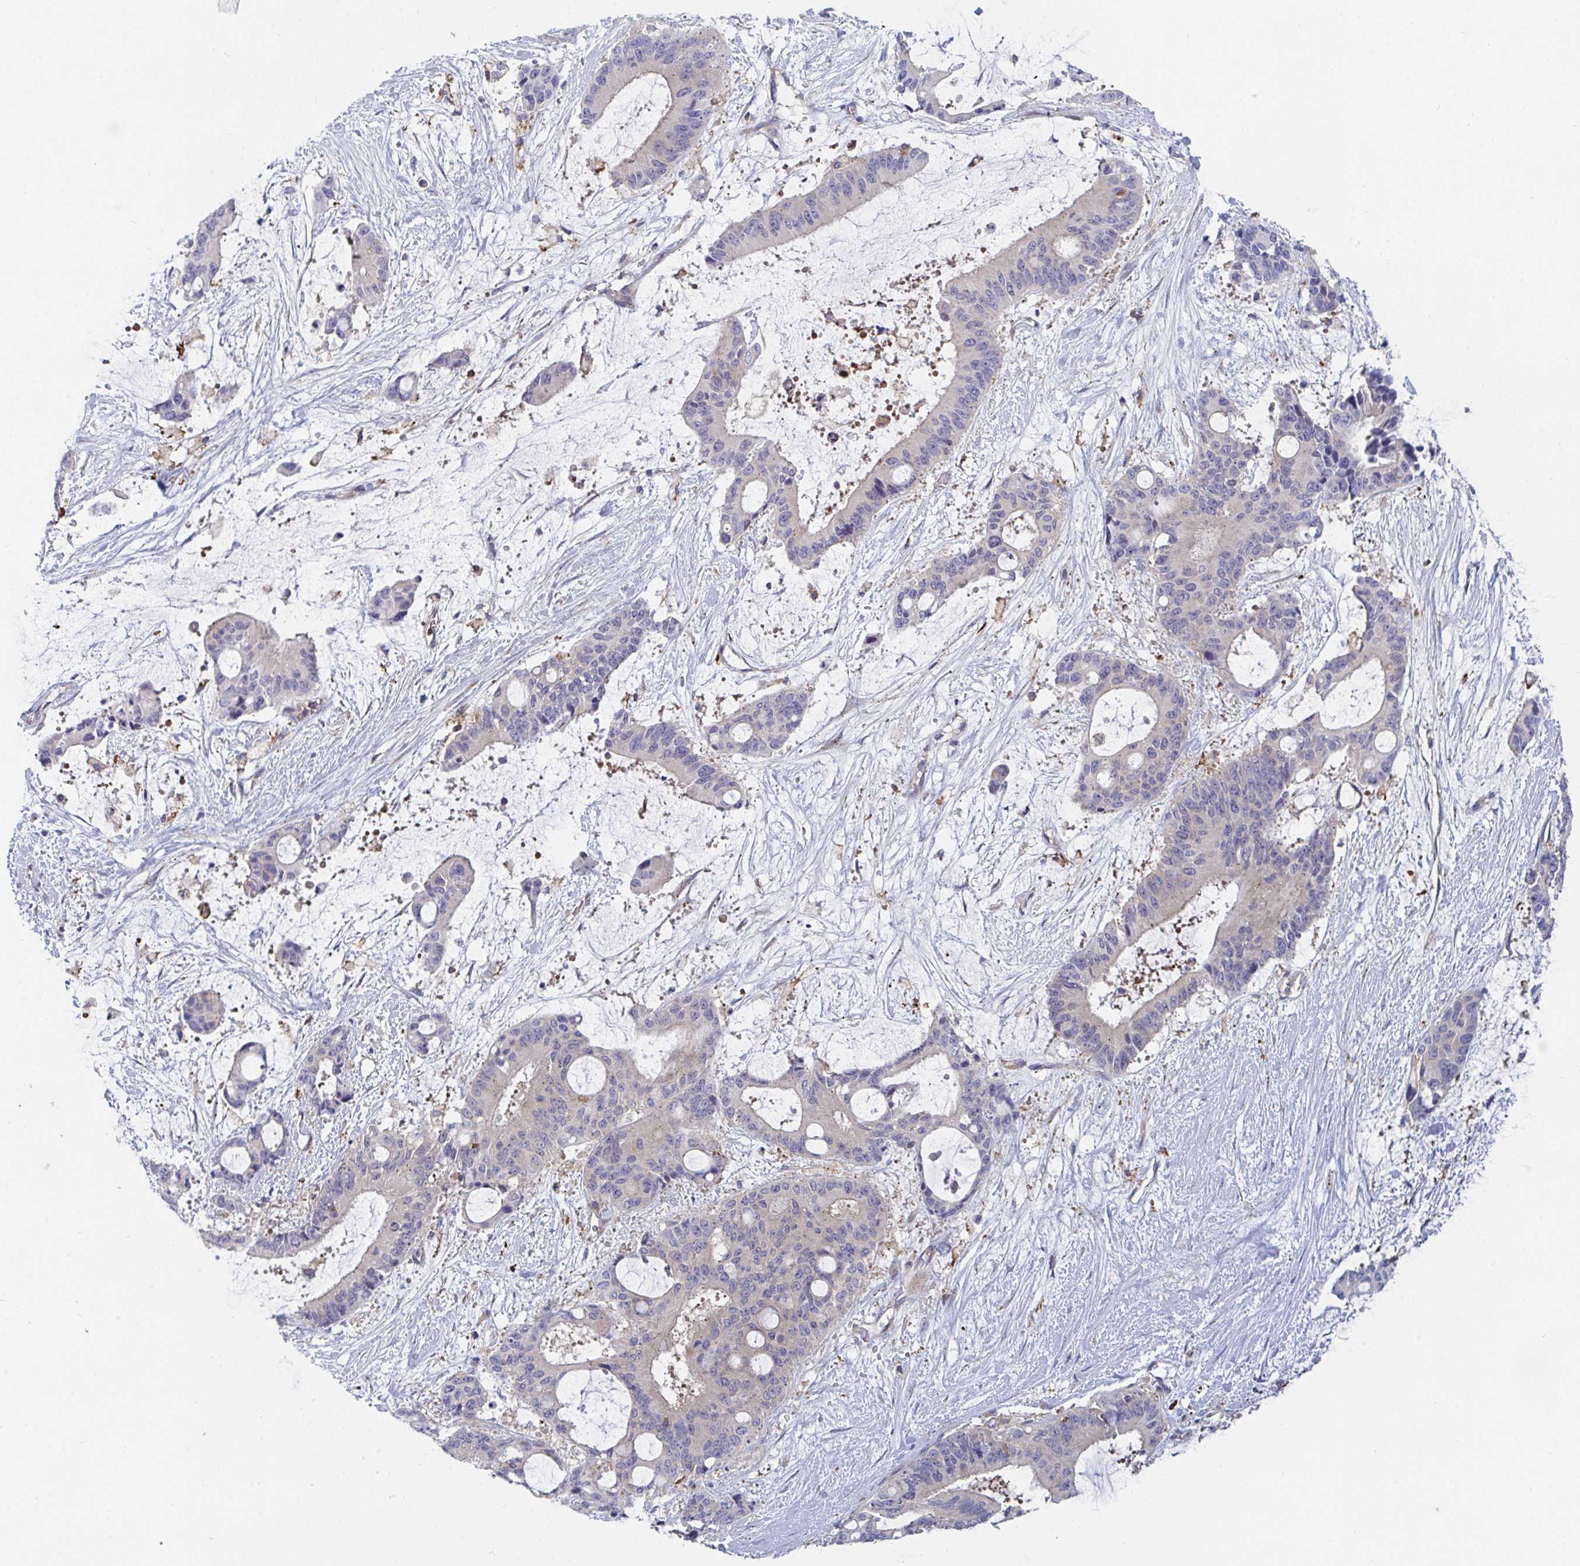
{"staining": {"intensity": "weak", "quantity": "<25%", "location": "cytoplasmic/membranous"}, "tissue": "liver cancer", "cell_type": "Tumor cells", "image_type": "cancer", "snomed": [{"axis": "morphology", "description": "Normal tissue, NOS"}, {"axis": "morphology", "description": "Cholangiocarcinoma"}, {"axis": "topography", "description": "Liver"}, {"axis": "topography", "description": "Peripheral nerve tissue"}], "caption": "A micrograph of cholangiocarcinoma (liver) stained for a protein reveals no brown staining in tumor cells. (DAB IHC with hematoxylin counter stain).", "gene": "FRMD3", "patient": {"sex": "female", "age": 73}}